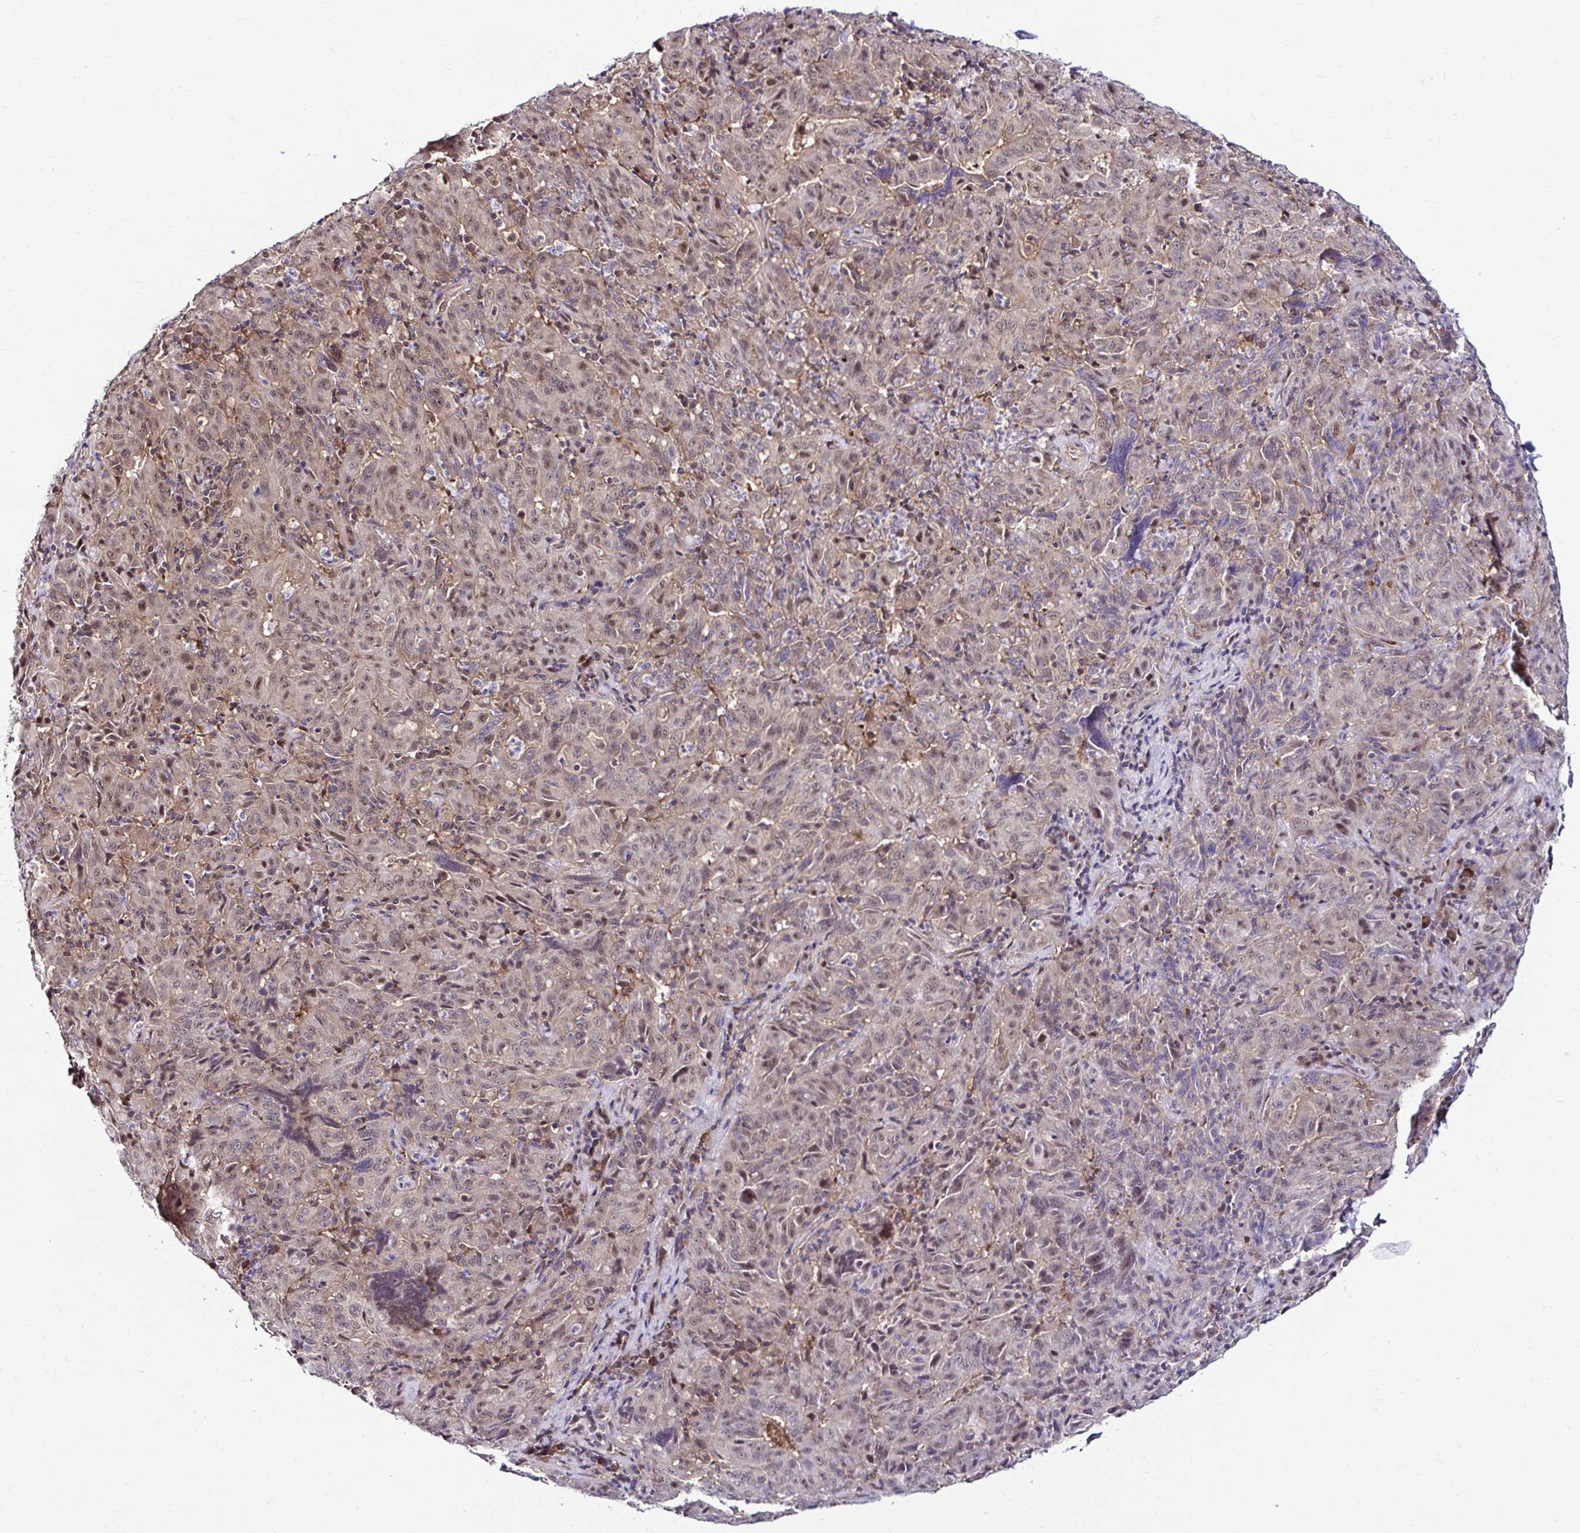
{"staining": {"intensity": "moderate", "quantity": ">75%", "location": "nuclear"}, "tissue": "pancreatic cancer", "cell_type": "Tumor cells", "image_type": "cancer", "snomed": [{"axis": "morphology", "description": "Adenocarcinoma, NOS"}, {"axis": "topography", "description": "Pancreas"}], "caption": "This histopathology image displays immunohistochemistry staining of human pancreatic adenocarcinoma, with medium moderate nuclear staining in about >75% of tumor cells.", "gene": "PSMD3", "patient": {"sex": "male", "age": 63}}